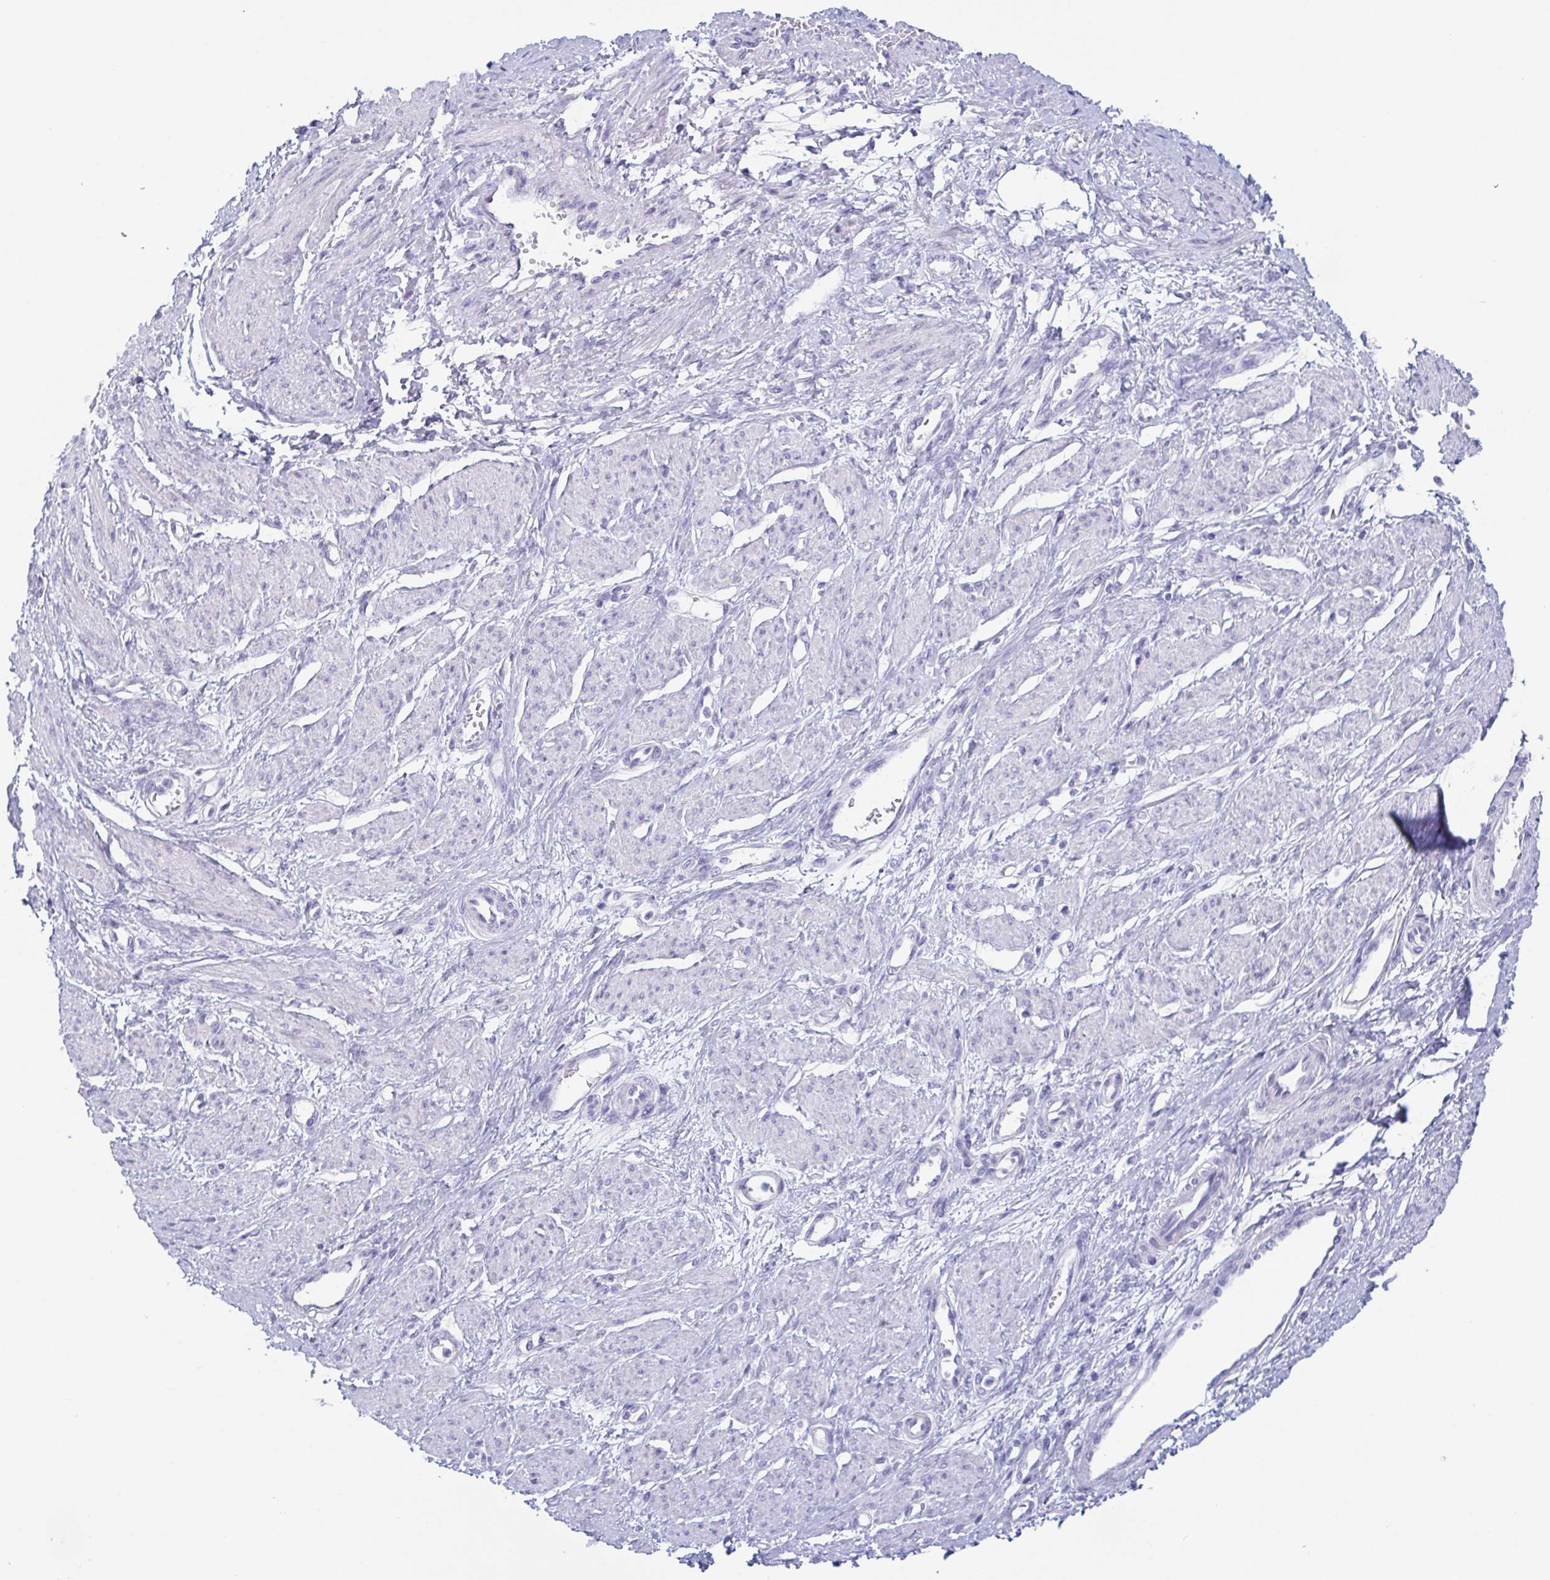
{"staining": {"intensity": "negative", "quantity": "none", "location": "none"}, "tissue": "smooth muscle", "cell_type": "Smooth muscle cells", "image_type": "normal", "snomed": [{"axis": "morphology", "description": "Normal tissue, NOS"}, {"axis": "topography", "description": "Smooth muscle"}, {"axis": "topography", "description": "Uterus"}], "caption": "Smooth muscle cells are negative for protein expression in unremarkable human smooth muscle. (Brightfield microscopy of DAB (3,3'-diaminobenzidine) IHC at high magnification).", "gene": "PRR27", "patient": {"sex": "female", "age": 39}}